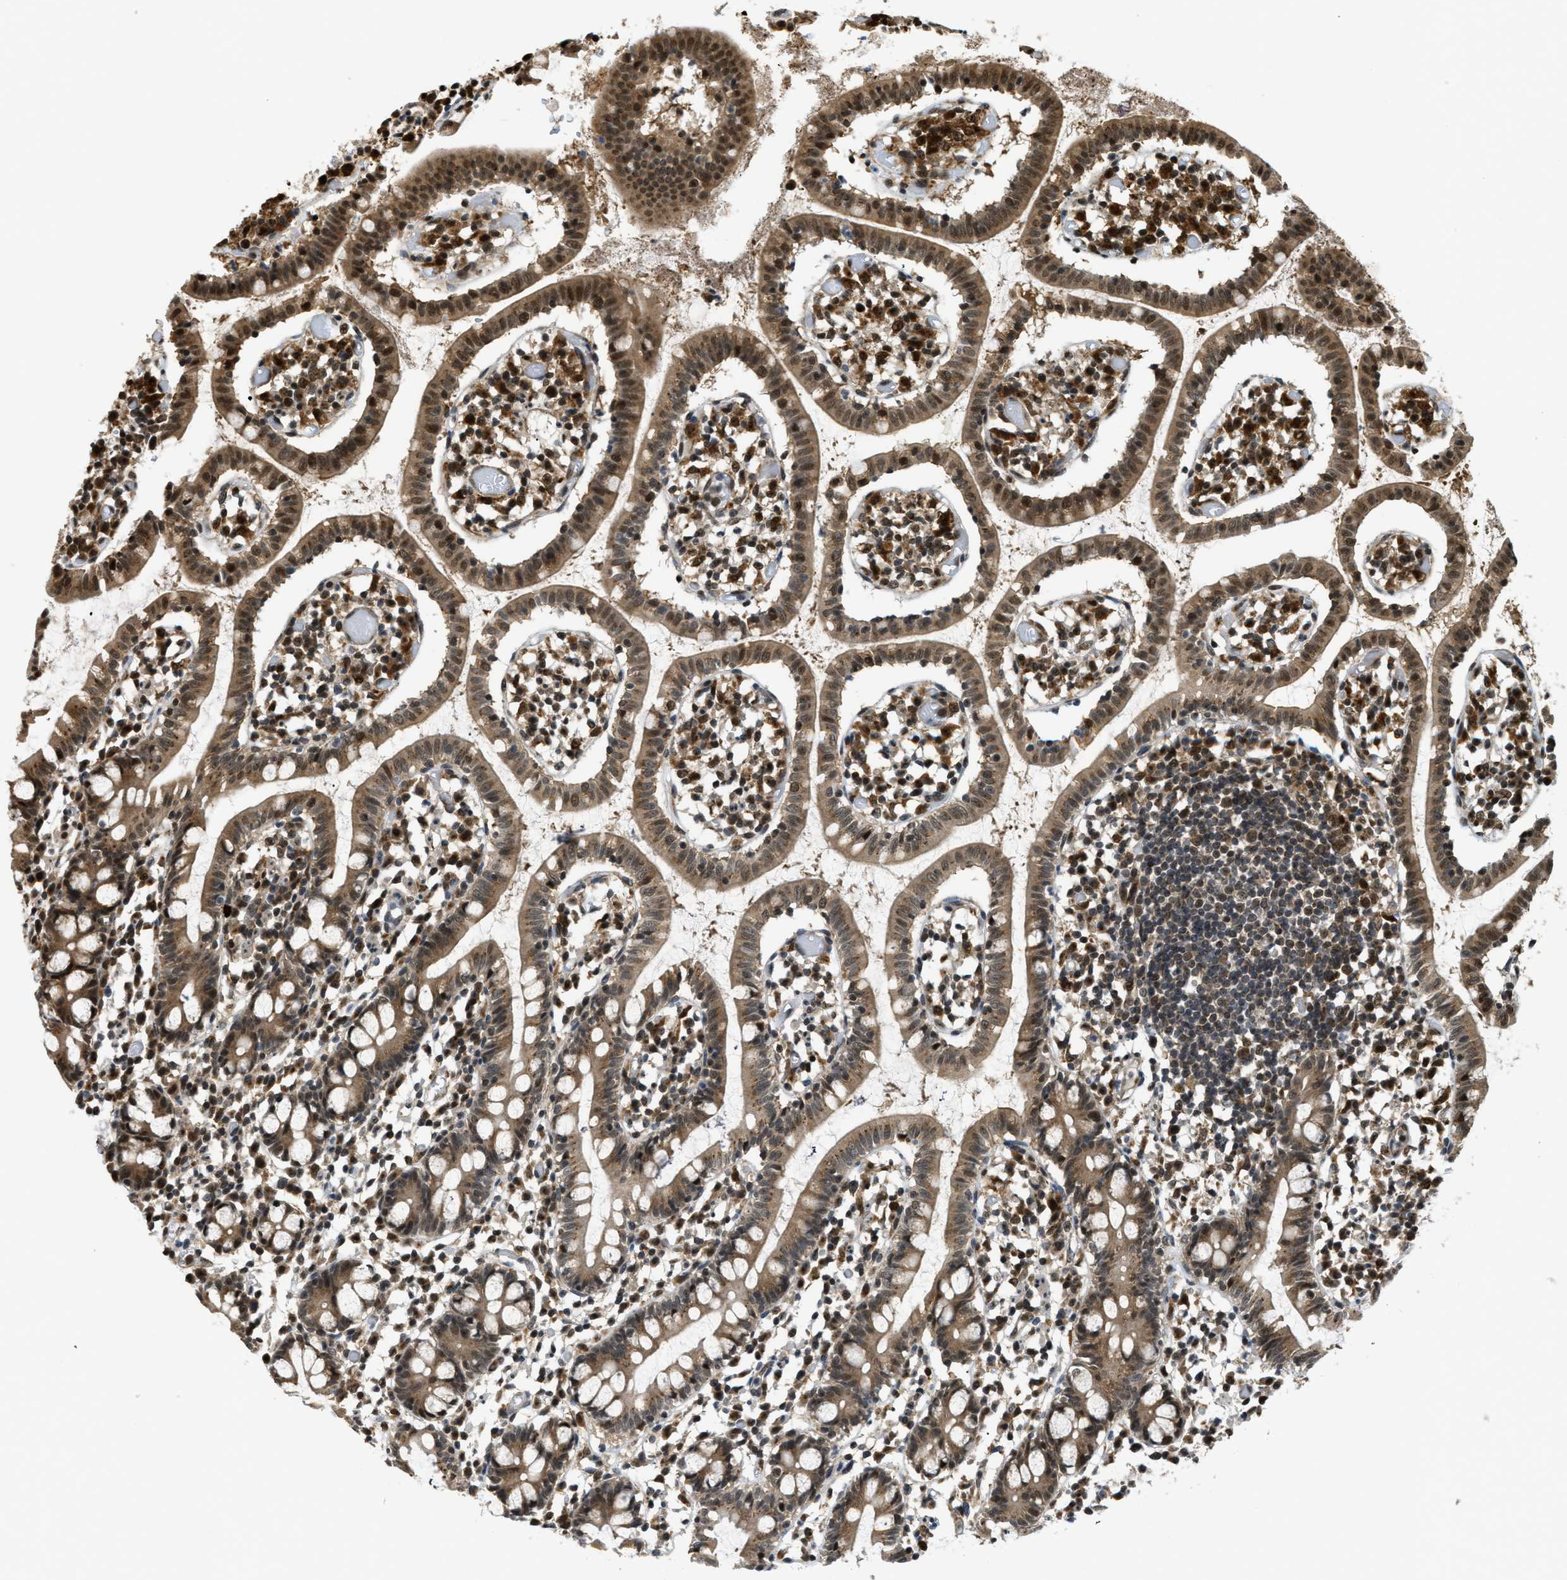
{"staining": {"intensity": "moderate", "quantity": ">75%", "location": "cytoplasmic/membranous,nuclear"}, "tissue": "small intestine", "cell_type": "Glandular cells", "image_type": "normal", "snomed": [{"axis": "morphology", "description": "Normal tissue, NOS"}, {"axis": "morphology", "description": "Cystadenocarcinoma, serous, Metastatic site"}, {"axis": "topography", "description": "Small intestine"}], "caption": "Moderate cytoplasmic/membranous,nuclear staining is appreciated in about >75% of glandular cells in normal small intestine. The staining was performed using DAB to visualize the protein expression in brown, while the nuclei were stained in blue with hematoxylin (Magnification: 20x).", "gene": "TACC1", "patient": {"sex": "female", "age": 61}}